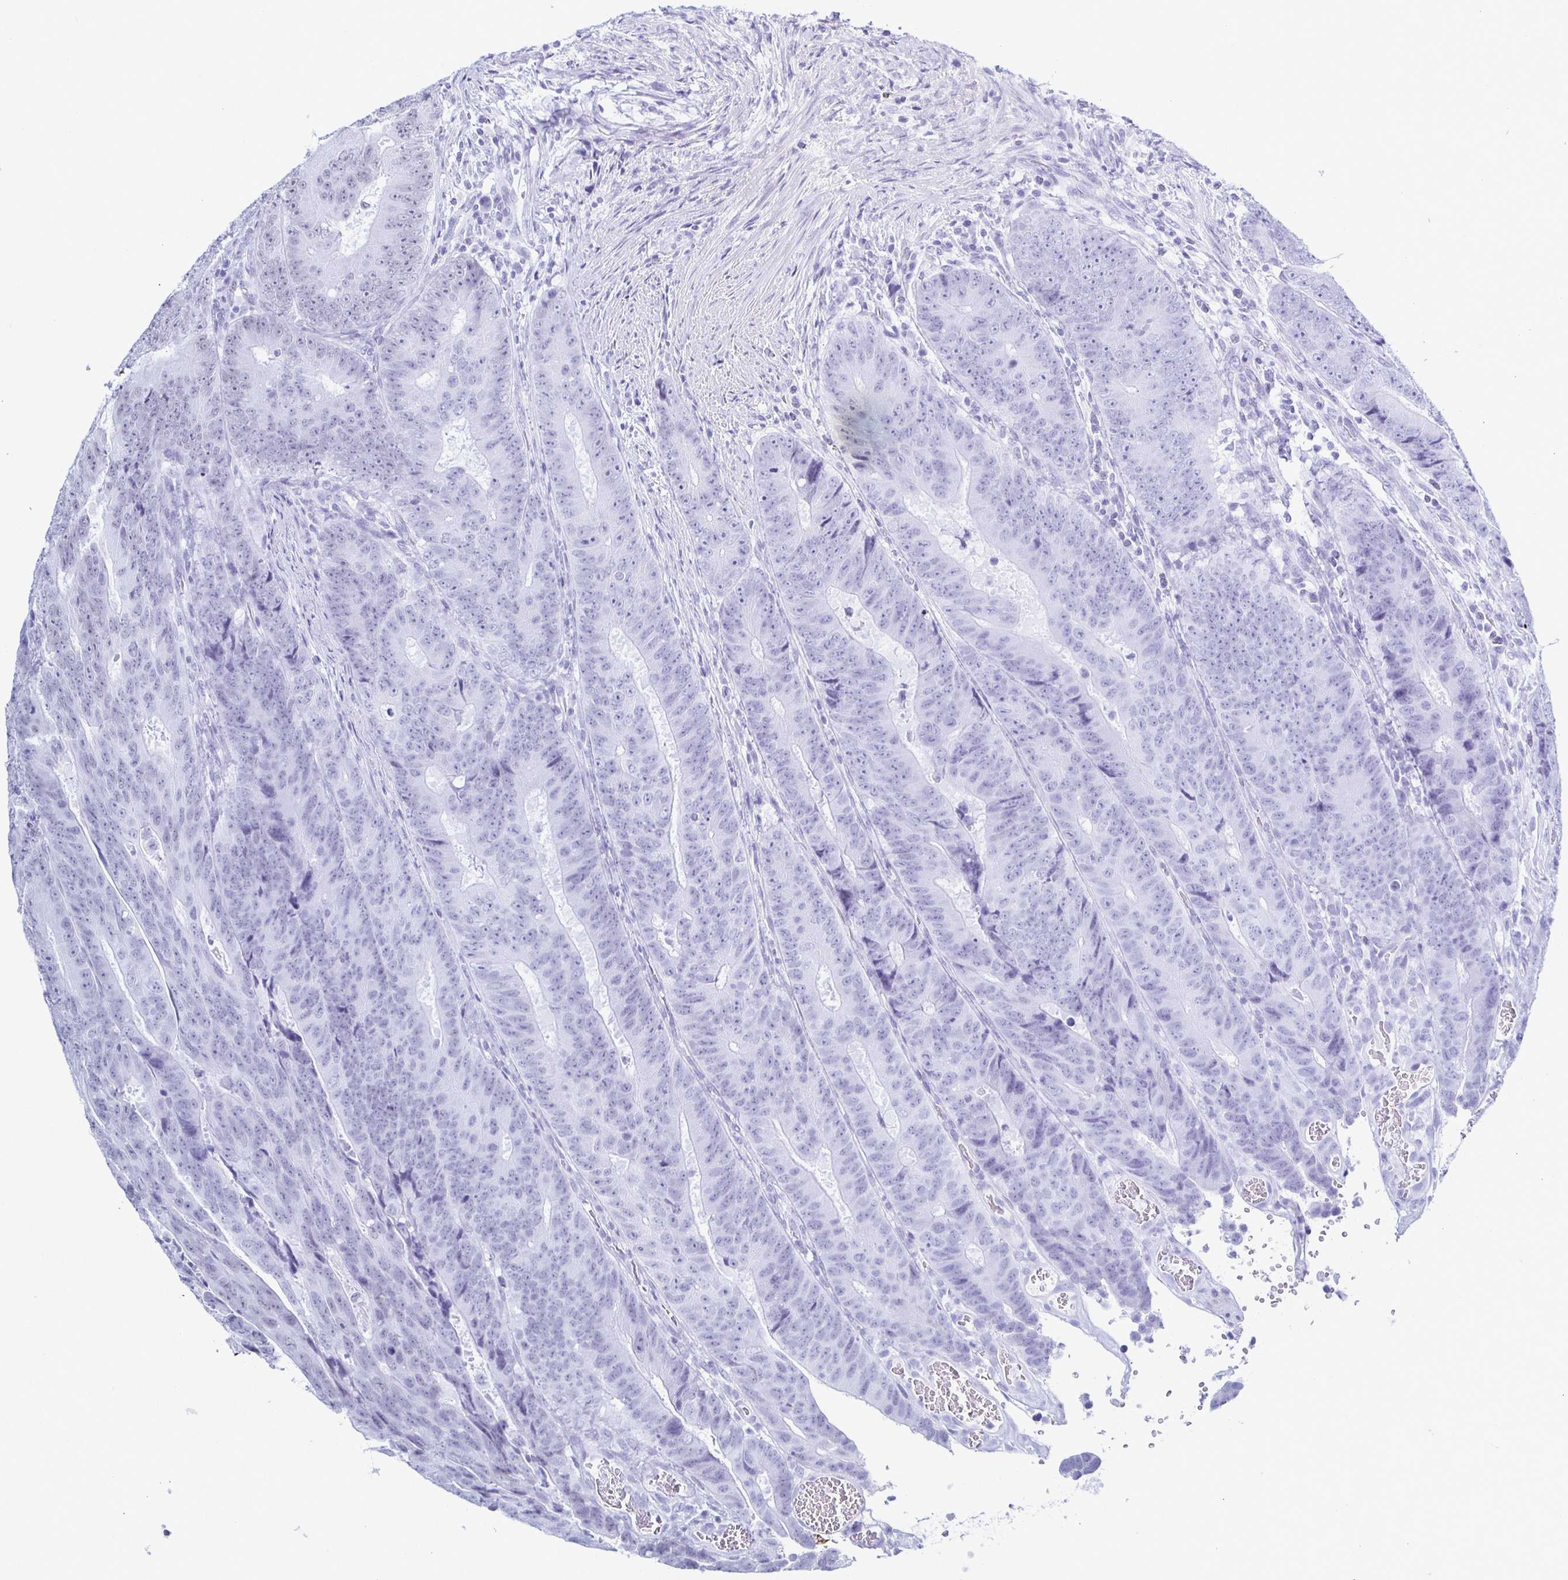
{"staining": {"intensity": "moderate", "quantity": "<25%", "location": "nuclear"}, "tissue": "colorectal cancer", "cell_type": "Tumor cells", "image_type": "cancer", "snomed": [{"axis": "morphology", "description": "Adenocarcinoma, NOS"}, {"axis": "topography", "description": "Colon"}], "caption": "Immunohistochemical staining of human colorectal cancer exhibits low levels of moderate nuclear protein positivity in about <25% of tumor cells.", "gene": "IRF7", "patient": {"sex": "female", "age": 48}}